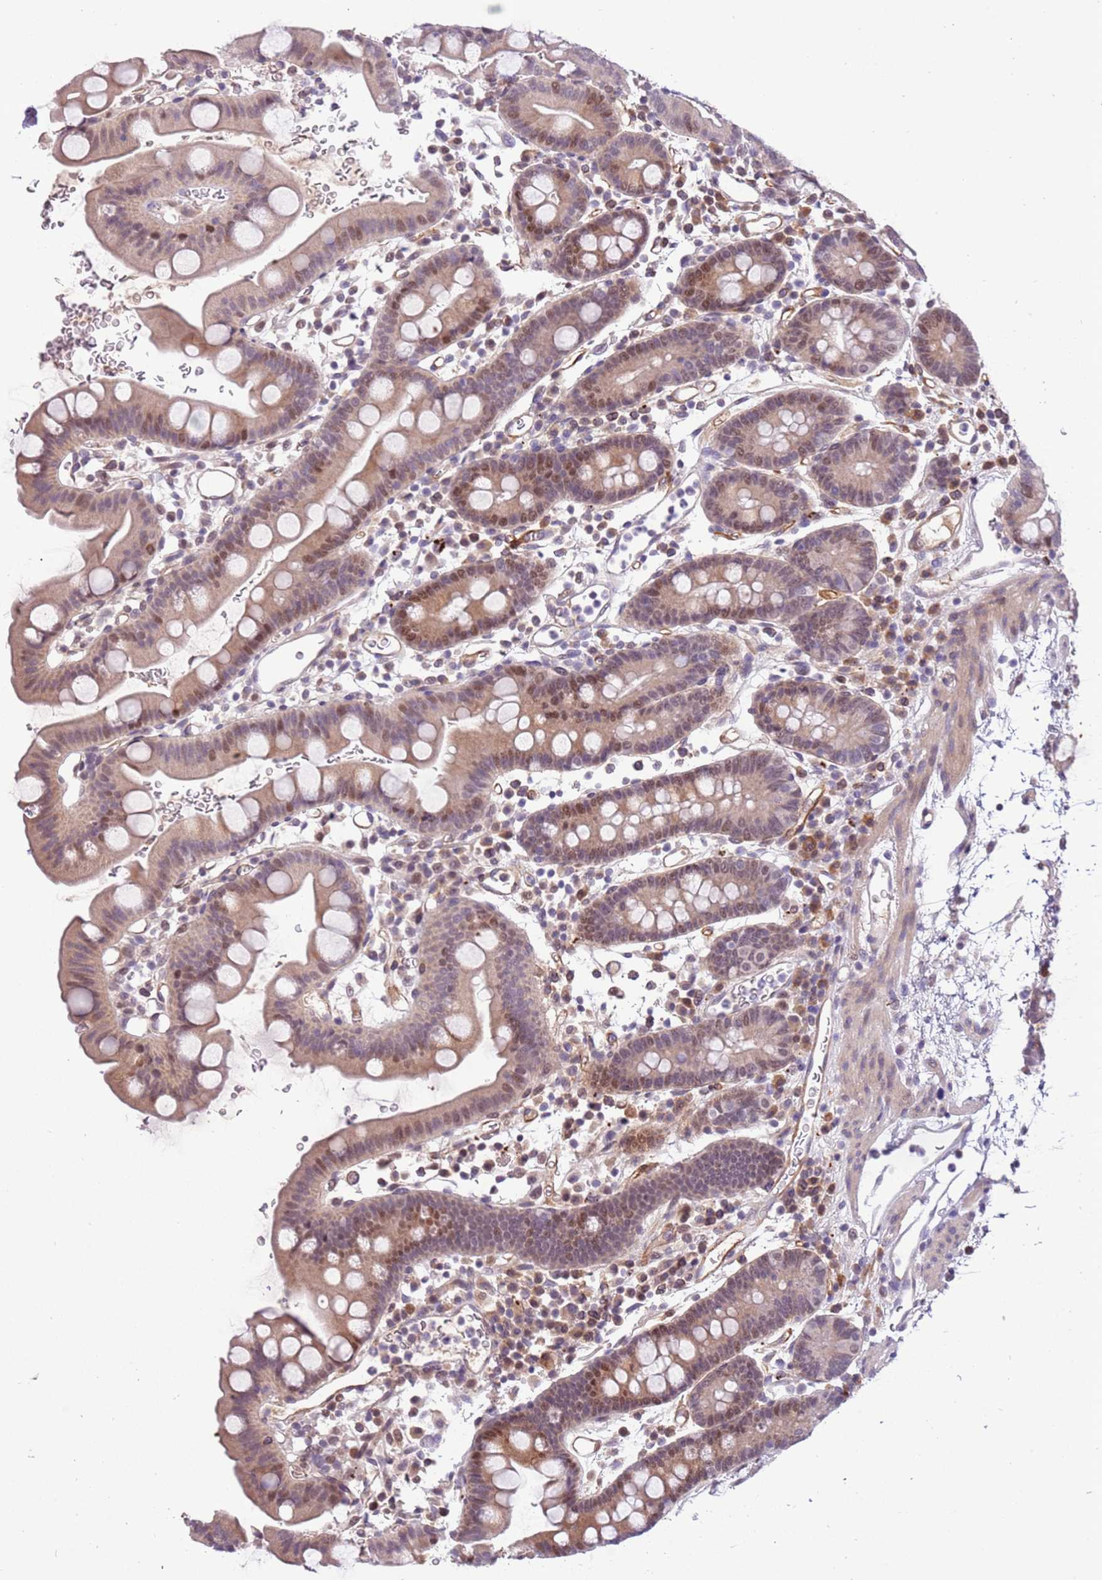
{"staining": {"intensity": "weak", "quantity": "25%-75%", "location": "cytoplasmic/membranous,nuclear"}, "tissue": "small intestine", "cell_type": "Glandular cells", "image_type": "normal", "snomed": [{"axis": "morphology", "description": "Normal tissue, NOS"}, {"axis": "topography", "description": "Stomach, upper"}, {"axis": "topography", "description": "Stomach, lower"}, {"axis": "topography", "description": "Small intestine"}], "caption": "This micrograph reveals IHC staining of unremarkable human small intestine, with low weak cytoplasmic/membranous,nuclear staining in approximately 25%-75% of glandular cells.", "gene": "MAGEF1", "patient": {"sex": "male", "age": 68}}